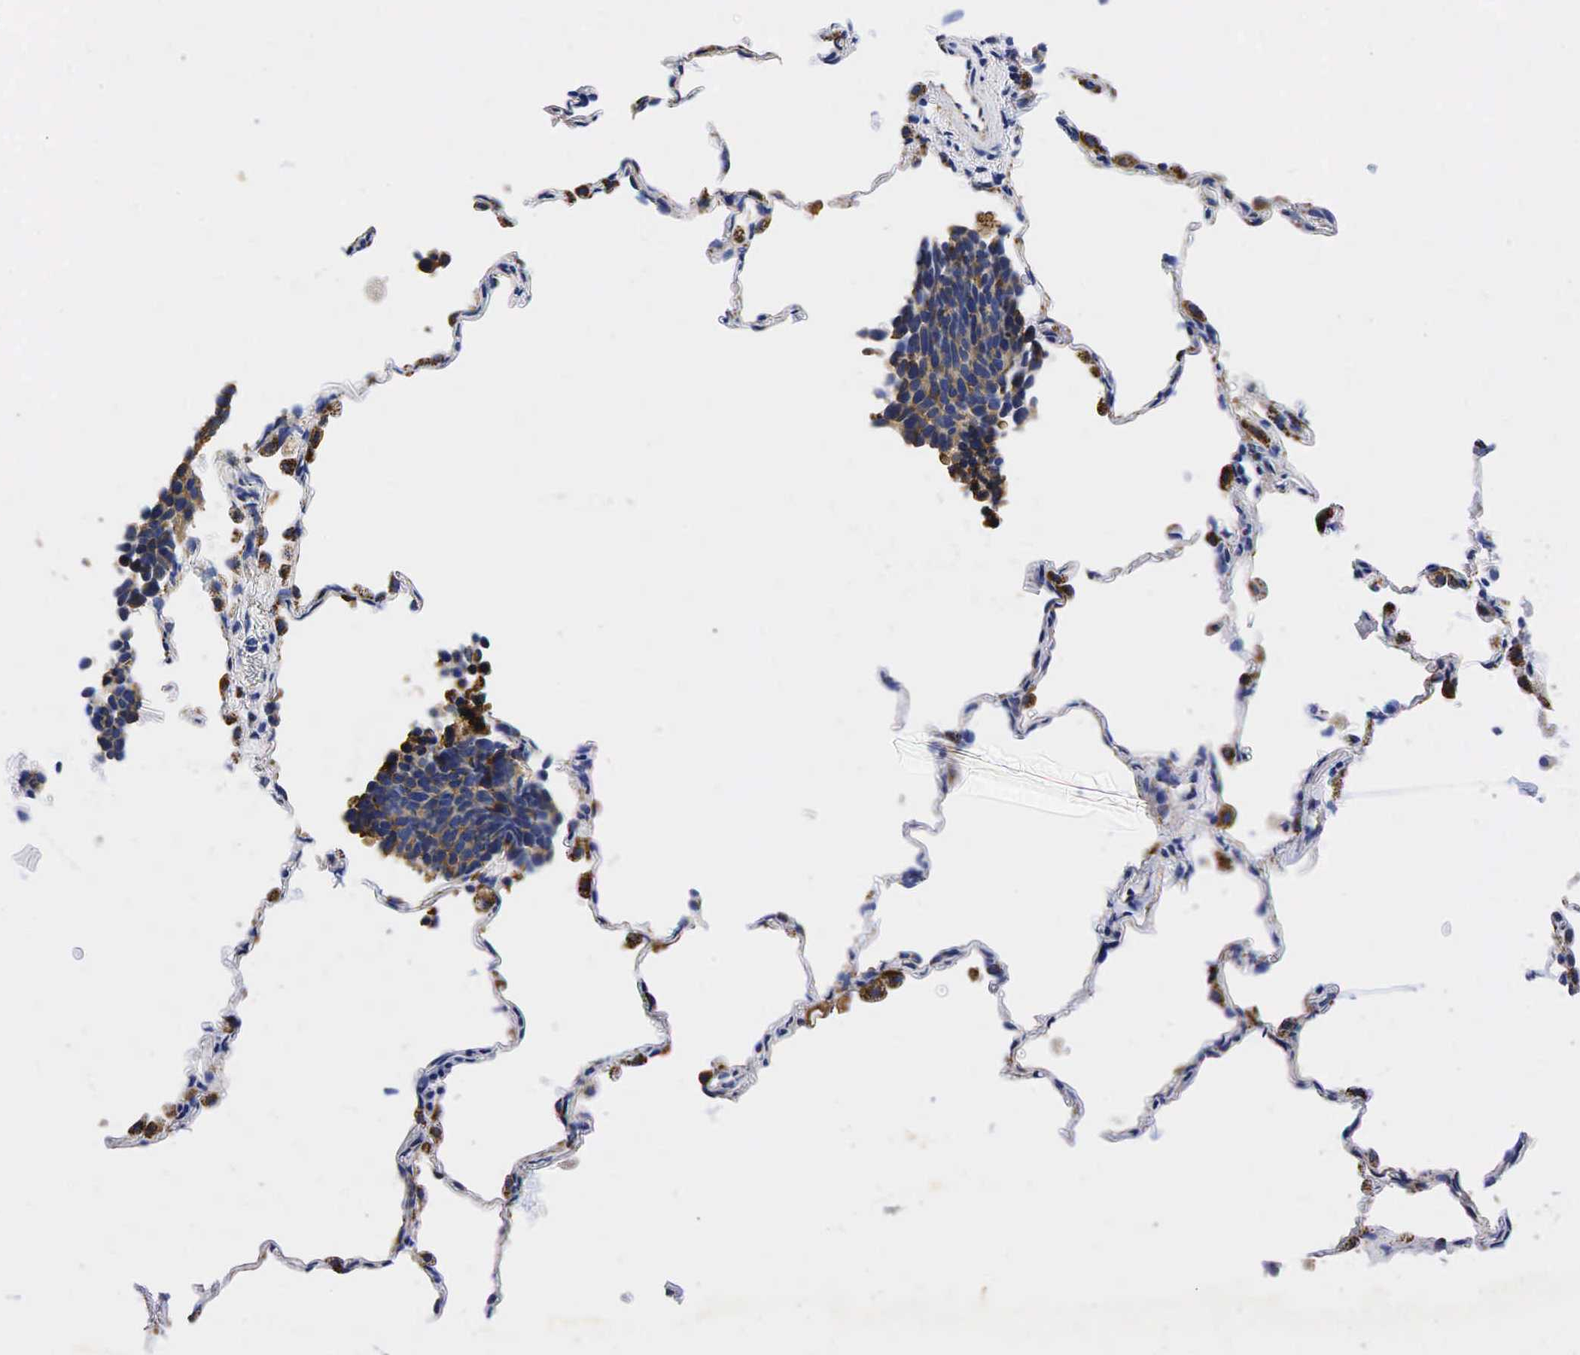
{"staining": {"intensity": "moderate", "quantity": "25%-75%", "location": "cytoplasmic/membranous"}, "tissue": "lung cancer", "cell_type": "Tumor cells", "image_type": "cancer", "snomed": [{"axis": "morphology", "description": "Neoplasm, malignant, NOS"}, {"axis": "topography", "description": "Lung"}], "caption": "The histopathology image reveals a brown stain indicating the presence of a protein in the cytoplasmic/membranous of tumor cells in lung cancer.", "gene": "SYP", "patient": {"sex": "female", "age": 75}}